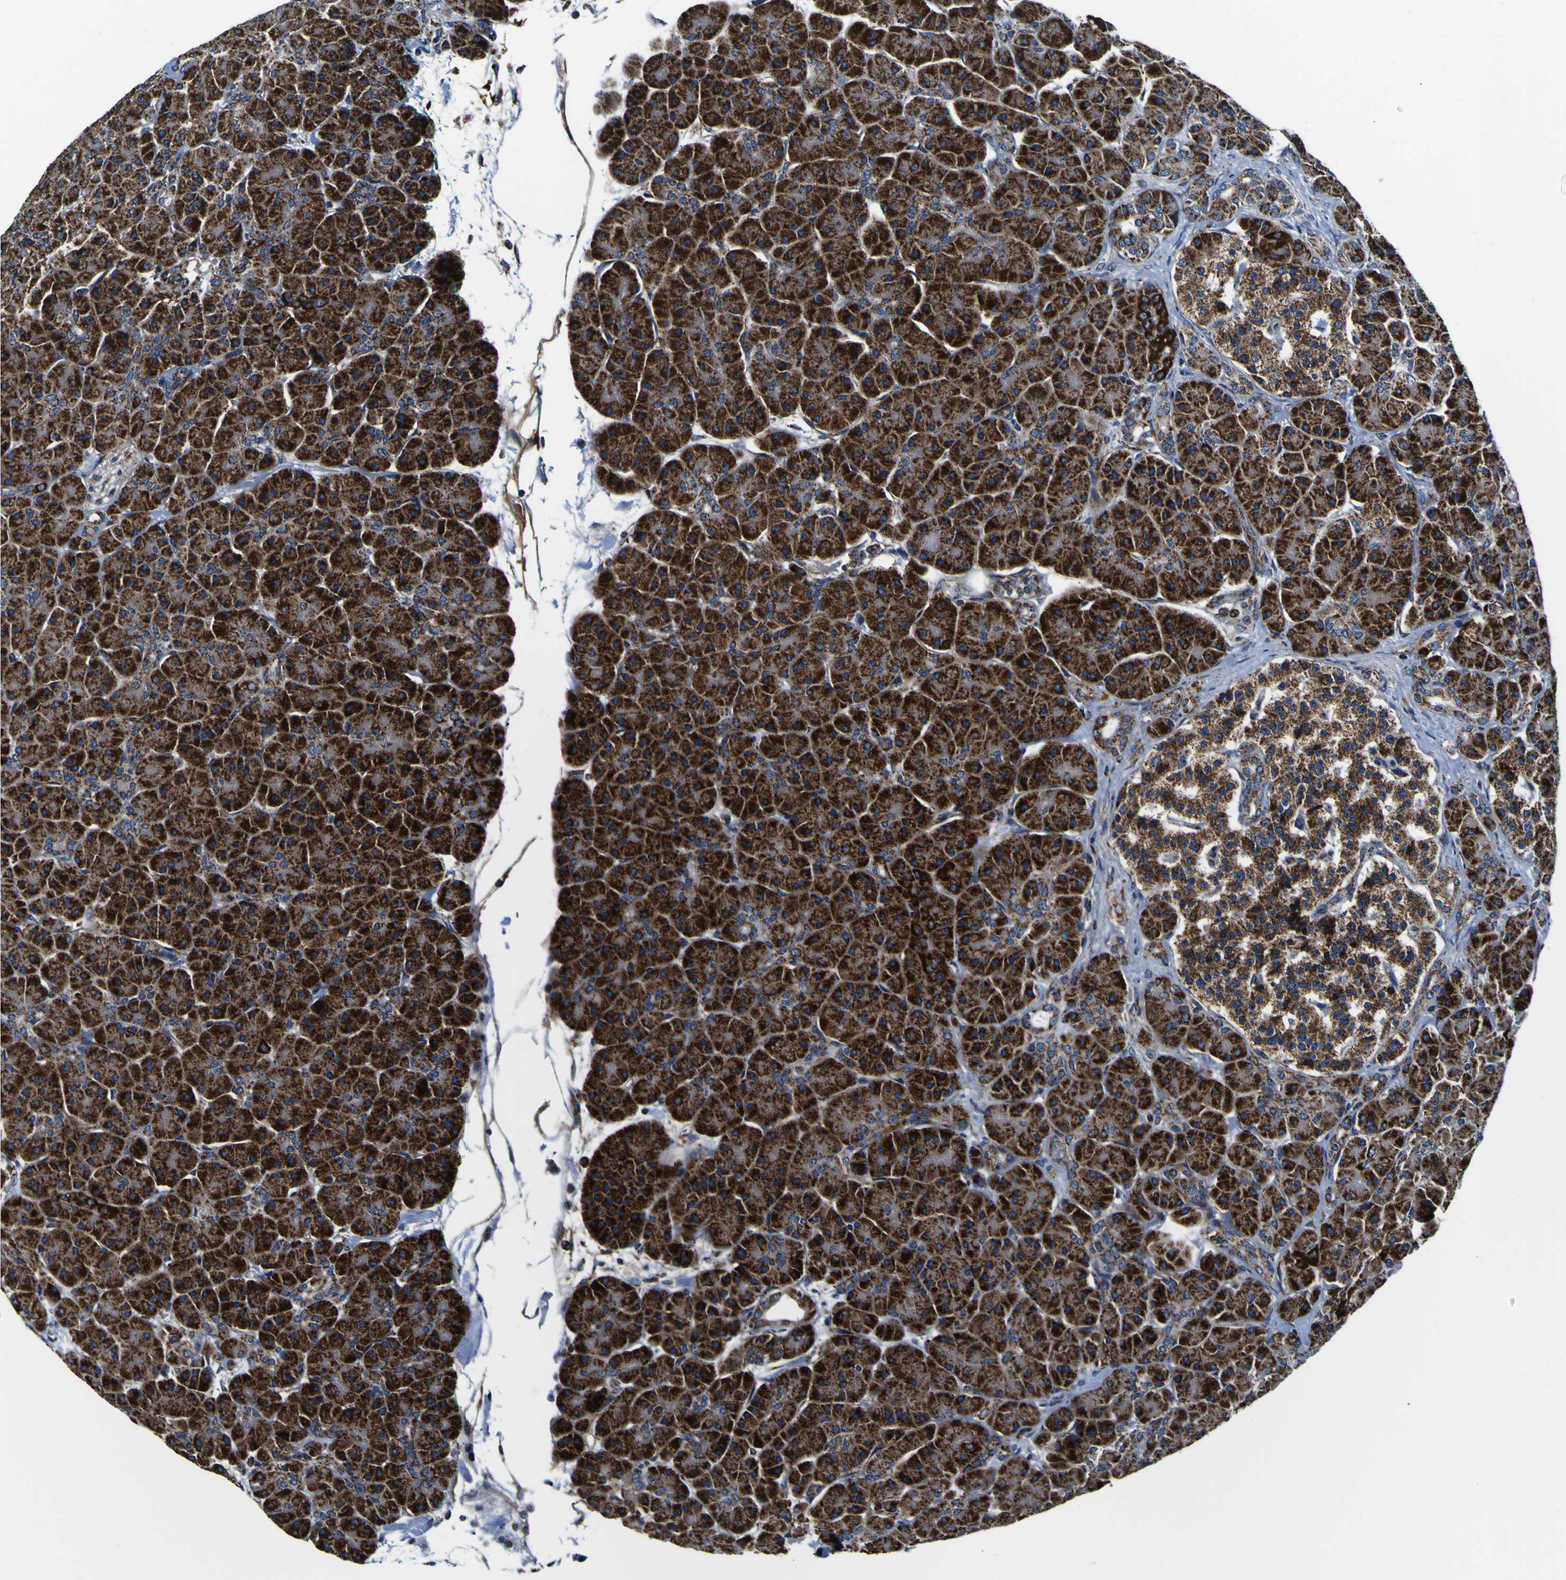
{"staining": {"intensity": "strong", "quantity": ">75%", "location": "cytoplasmic/membranous"}, "tissue": "pancreas", "cell_type": "Exocrine glandular cells", "image_type": "normal", "snomed": [{"axis": "morphology", "description": "Normal tissue, NOS"}, {"axis": "topography", "description": "Pancreas"}], "caption": "A high amount of strong cytoplasmic/membranous staining is present in approximately >75% of exocrine glandular cells in benign pancreas. (brown staining indicates protein expression, while blue staining denotes nuclei).", "gene": "PTRH2", "patient": {"sex": "male", "age": 66}}